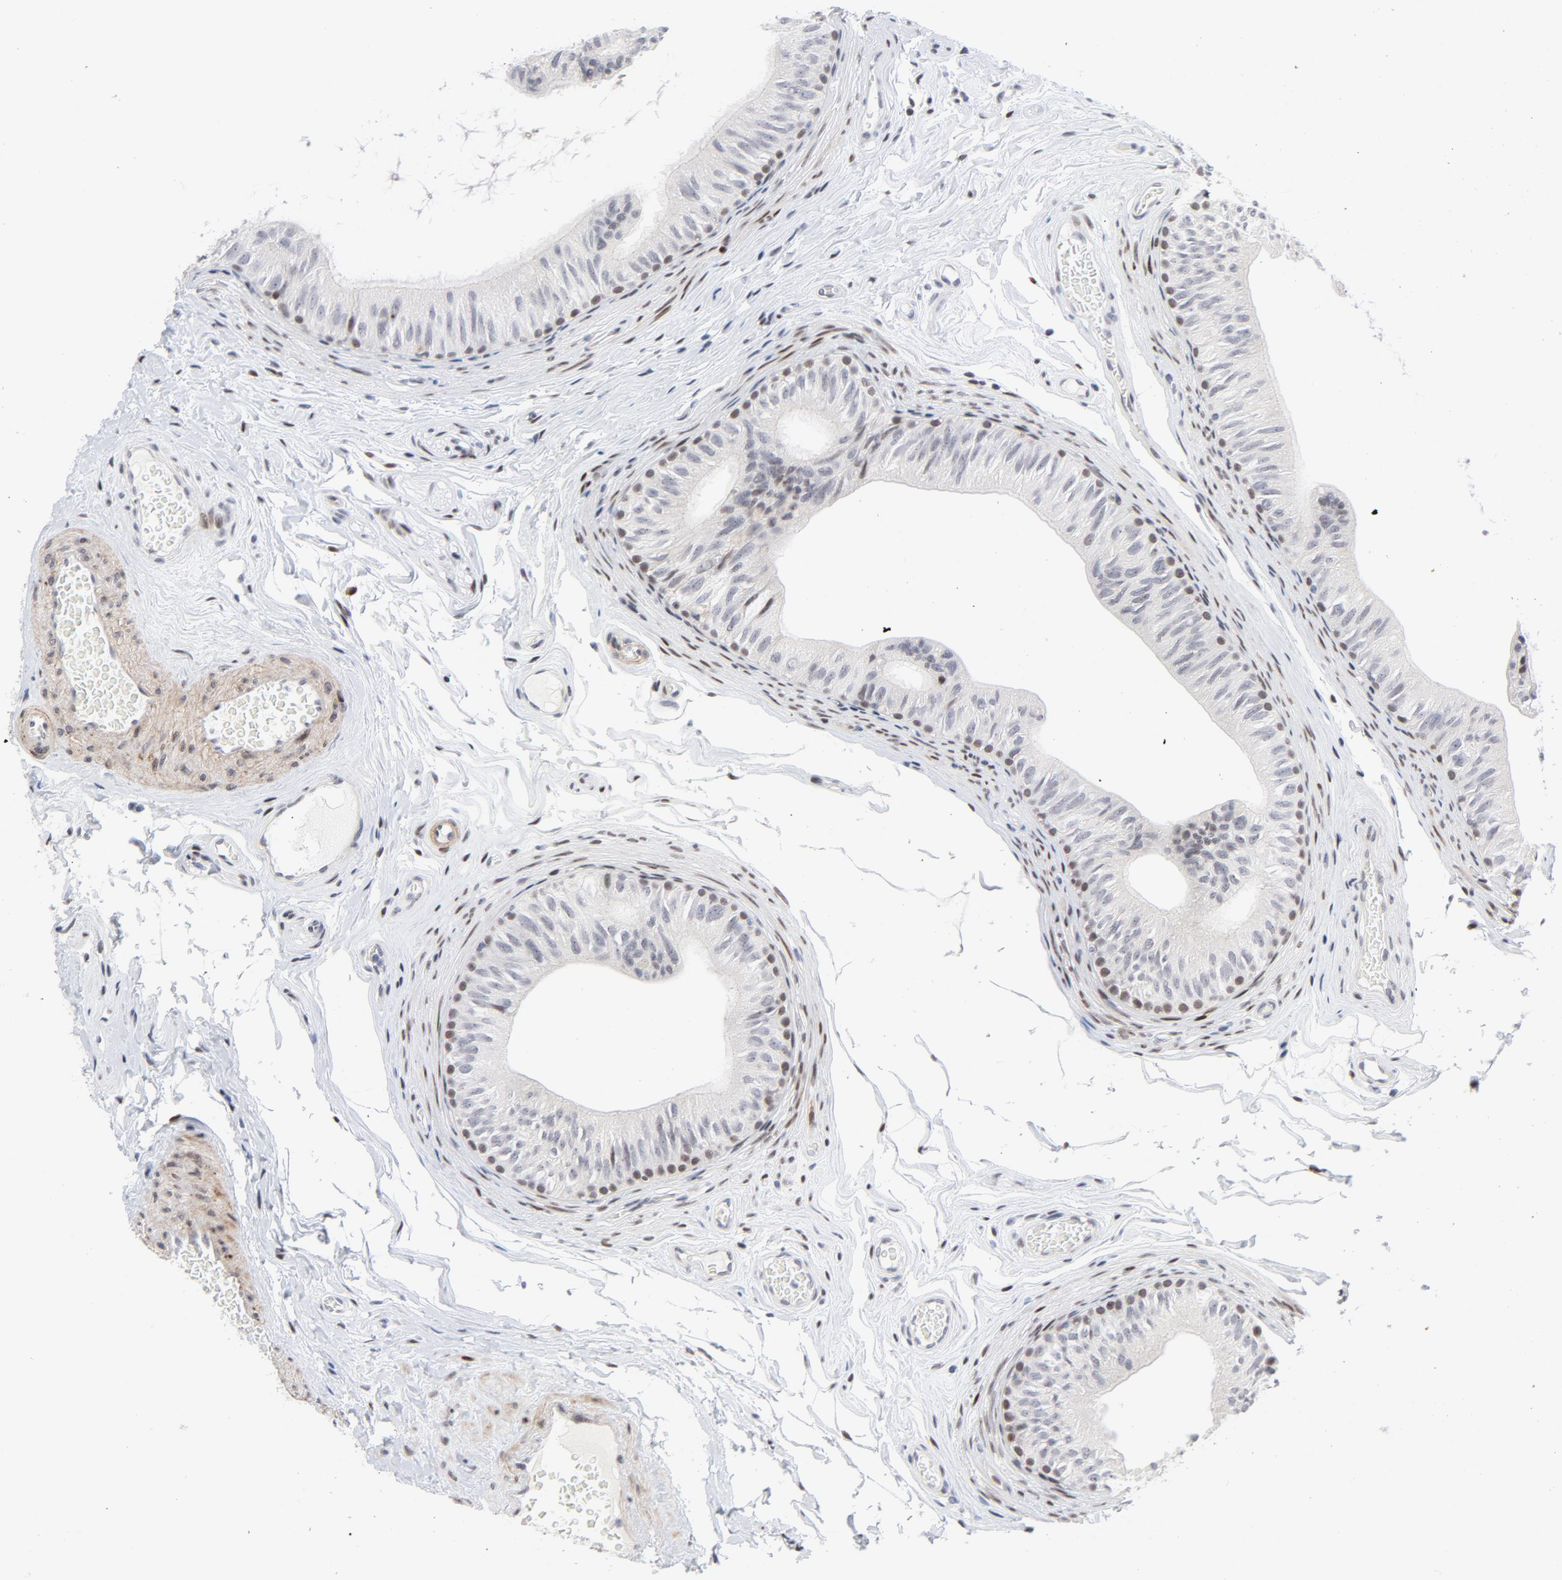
{"staining": {"intensity": "weak", "quantity": "<25%", "location": "nuclear"}, "tissue": "epididymis", "cell_type": "Glandular cells", "image_type": "normal", "snomed": [{"axis": "morphology", "description": "Normal tissue, NOS"}, {"axis": "topography", "description": "Testis"}, {"axis": "topography", "description": "Epididymis"}], "caption": "Immunohistochemical staining of benign human epididymis displays no significant staining in glandular cells.", "gene": "NFIC", "patient": {"sex": "male", "age": 36}}